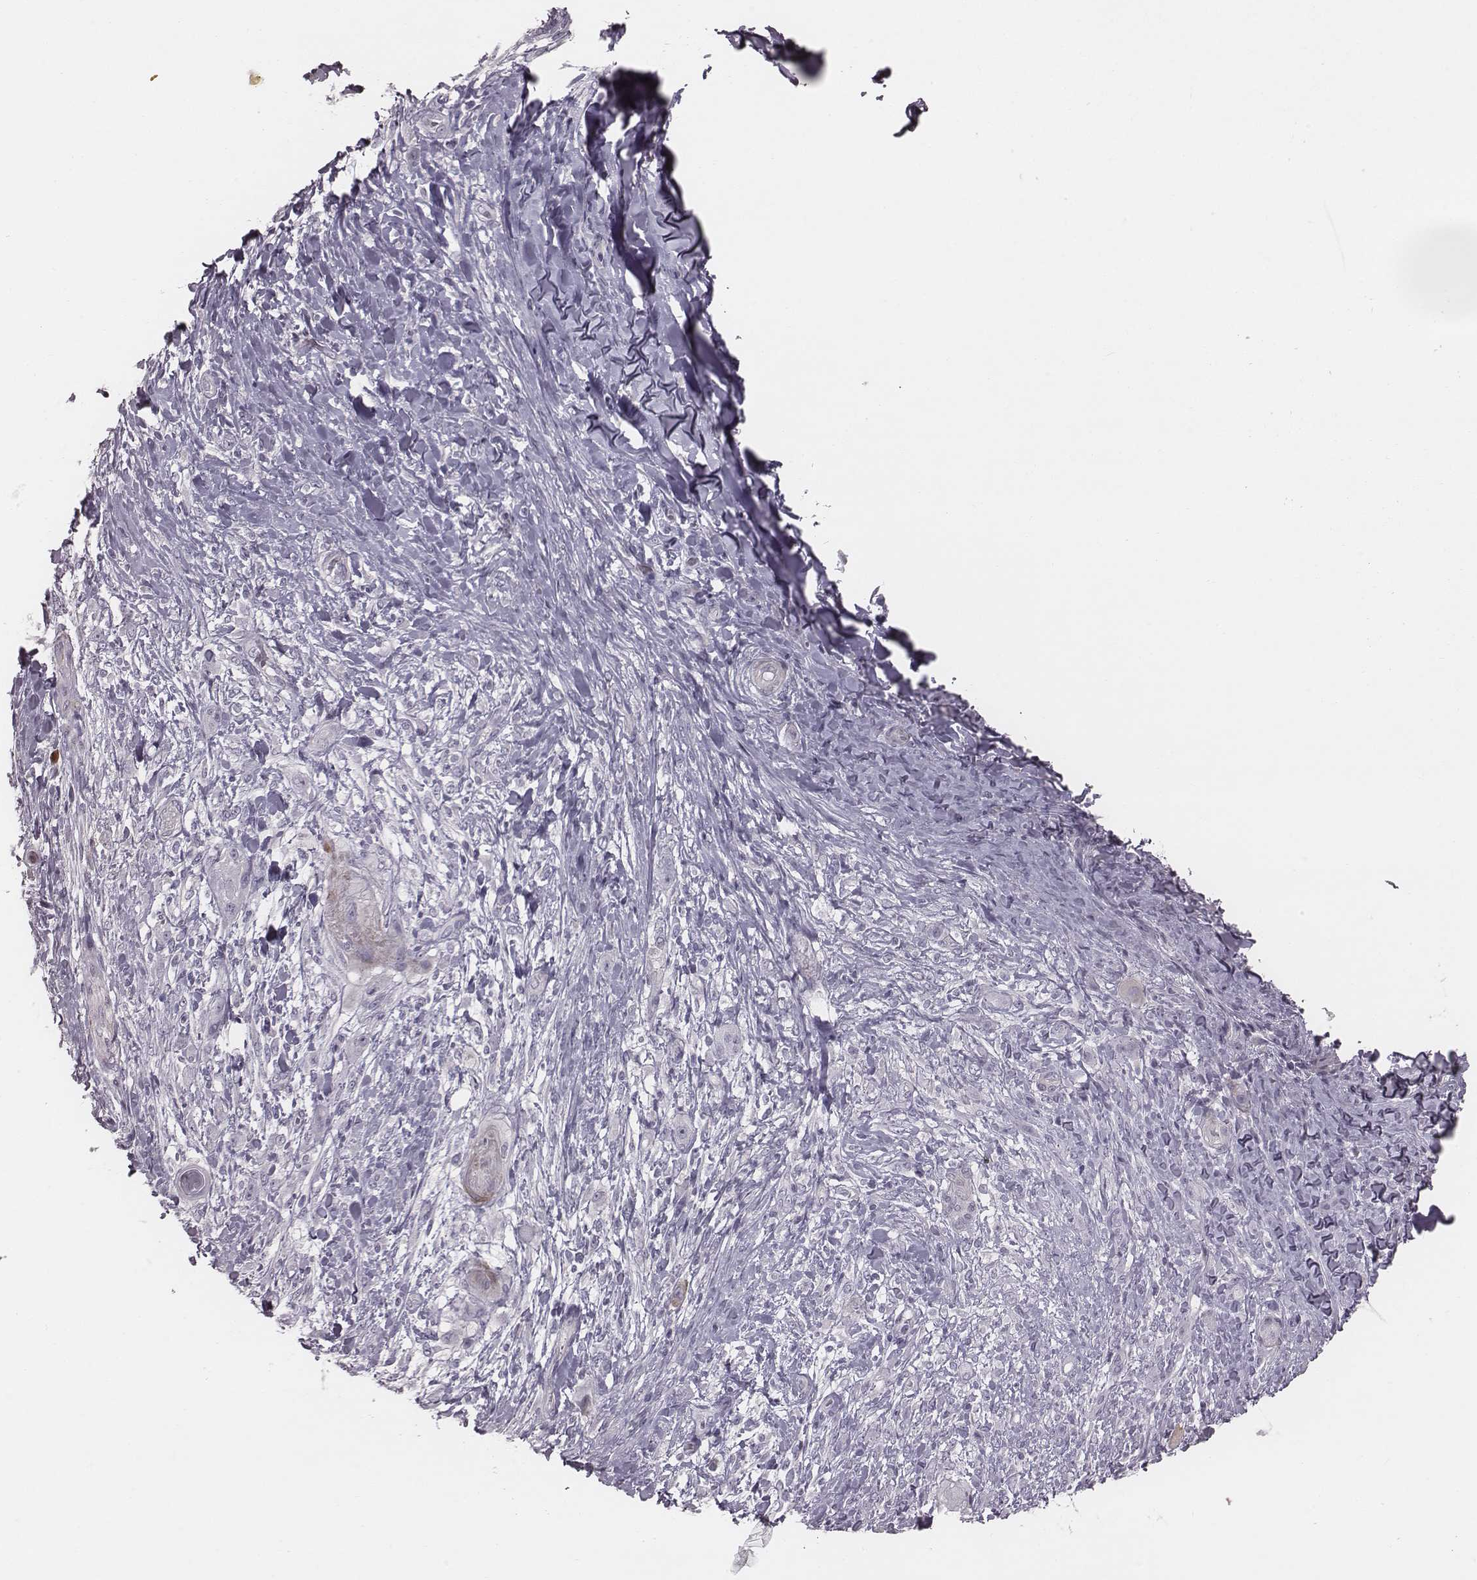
{"staining": {"intensity": "negative", "quantity": "none", "location": "none"}, "tissue": "skin cancer", "cell_type": "Tumor cells", "image_type": "cancer", "snomed": [{"axis": "morphology", "description": "Squamous cell carcinoma, NOS"}, {"axis": "topography", "description": "Skin"}], "caption": "This is a micrograph of immunohistochemistry (IHC) staining of skin cancer (squamous cell carcinoma), which shows no positivity in tumor cells. Brightfield microscopy of IHC stained with DAB (3,3'-diaminobenzidine) (brown) and hematoxylin (blue), captured at high magnification.", "gene": "PDE8B", "patient": {"sex": "male", "age": 62}}